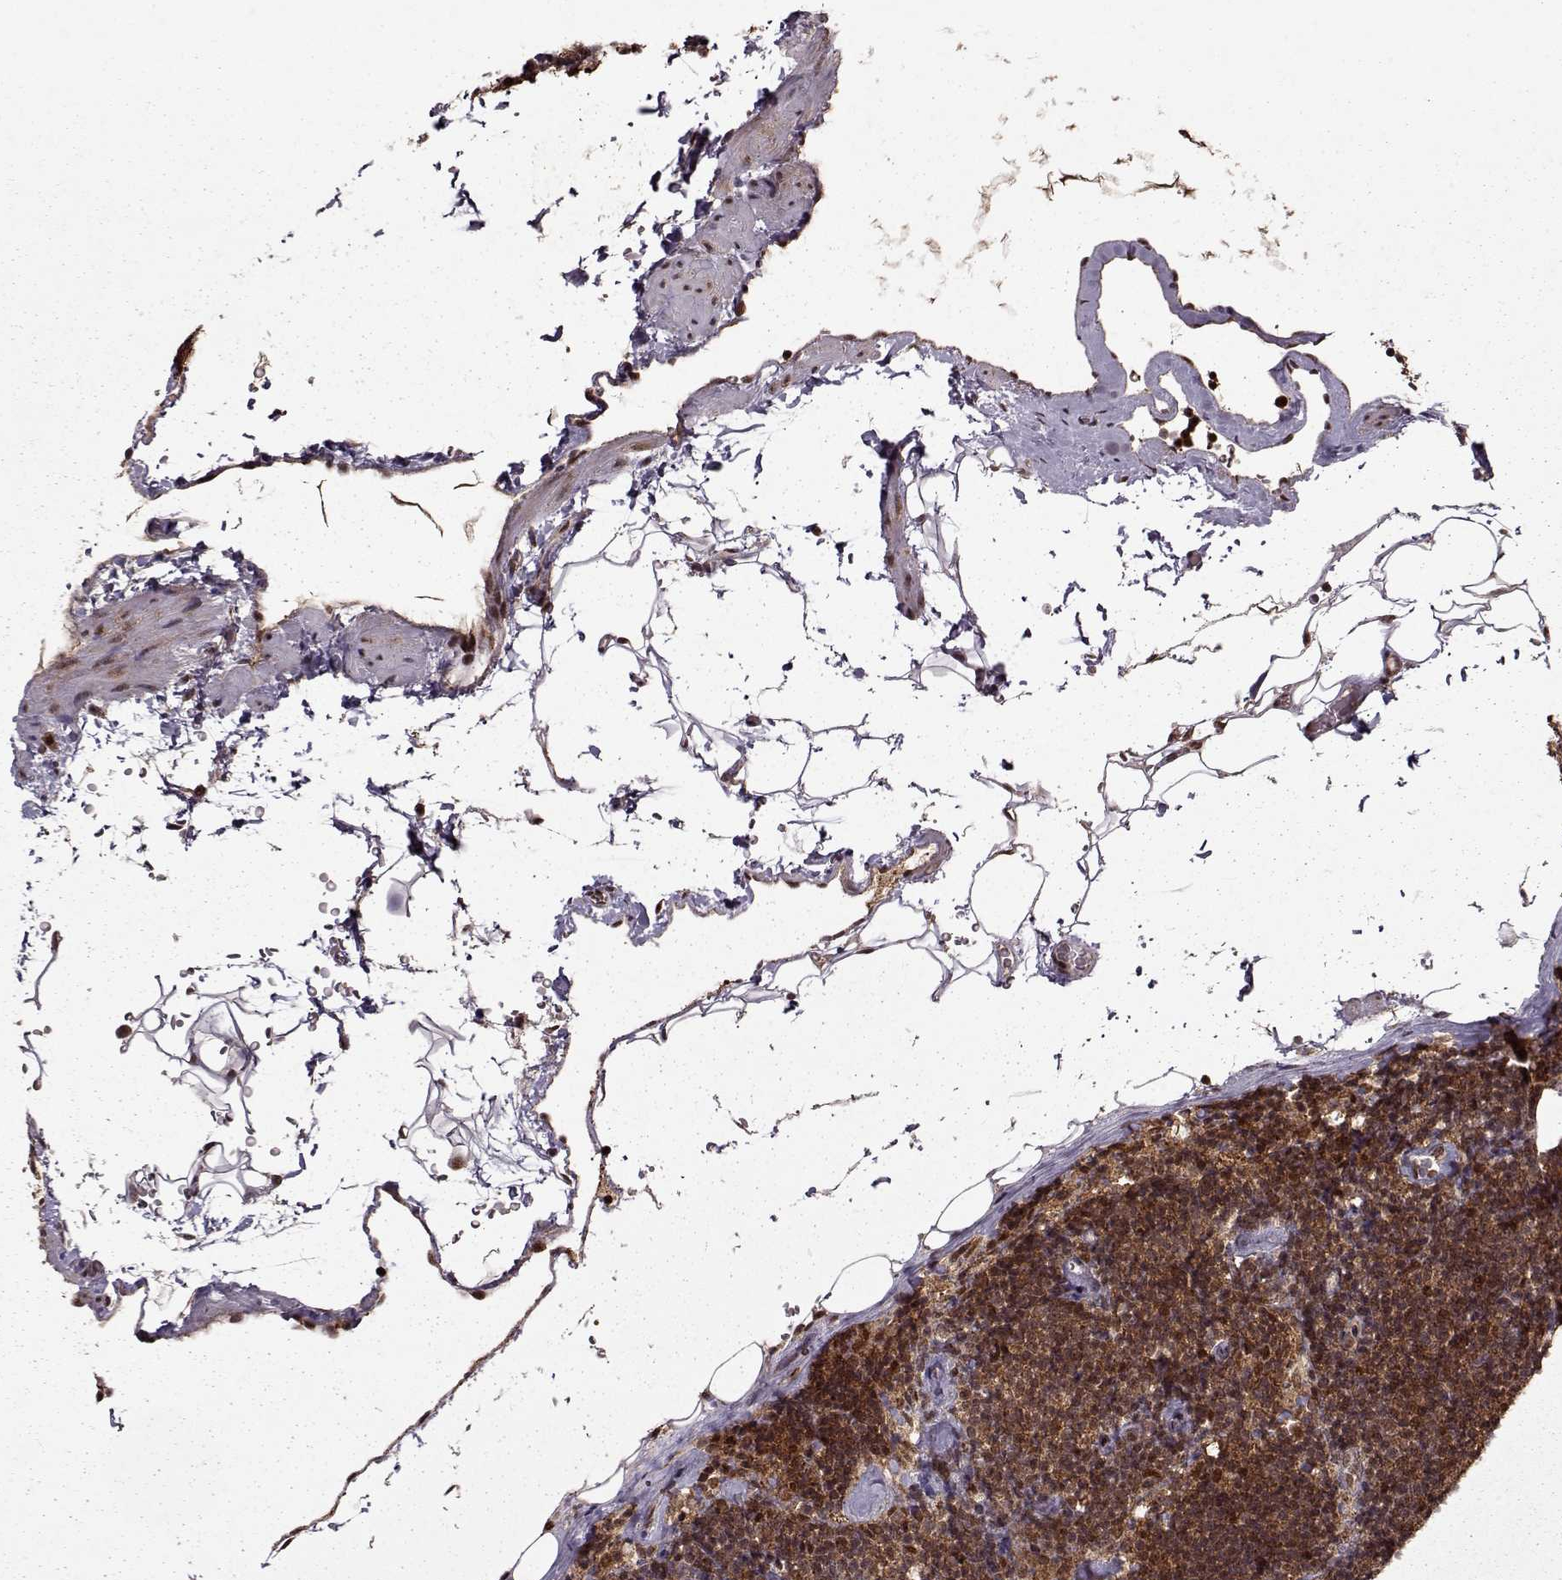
{"staining": {"intensity": "moderate", "quantity": ">75%", "location": "cytoplasmic/membranous,nuclear"}, "tissue": "lymphoma", "cell_type": "Tumor cells", "image_type": "cancer", "snomed": [{"axis": "morphology", "description": "Malignant lymphoma, non-Hodgkin's type, Low grade"}, {"axis": "topography", "description": "Lymph node"}], "caption": "DAB immunohistochemical staining of low-grade malignant lymphoma, non-Hodgkin's type demonstrates moderate cytoplasmic/membranous and nuclear protein staining in approximately >75% of tumor cells. (IHC, brightfield microscopy, high magnification).", "gene": "PSMA7", "patient": {"sex": "male", "age": 81}}